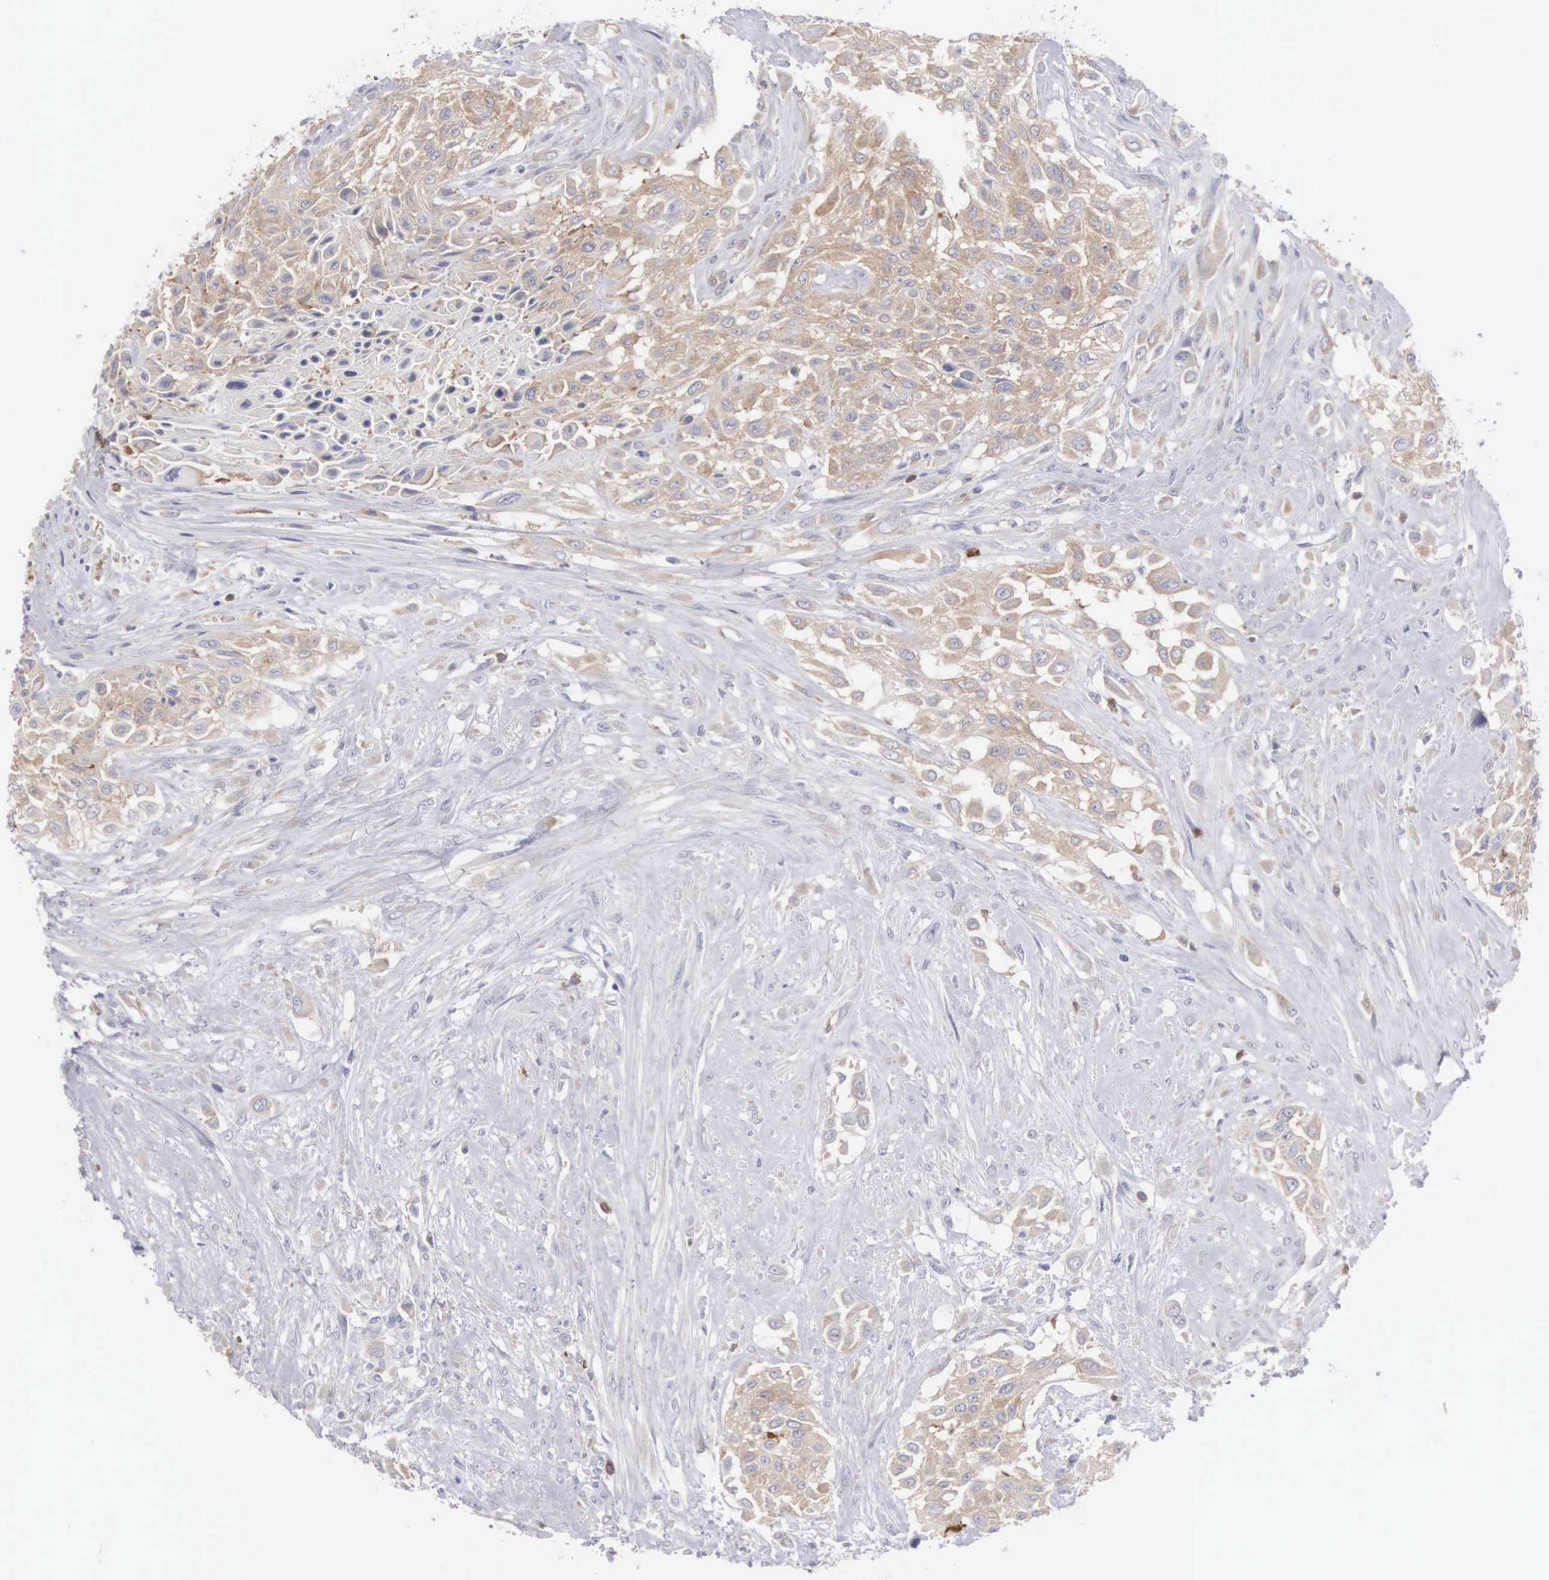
{"staining": {"intensity": "moderate", "quantity": ">75%", "location": "cytoplasmic/membranous"}, "tissue": "urothelial cancer", "cell_type": "Tumor cells", "image_type": "cancer", "snomed": [{"axis": "morphology", "description": "Urothelial carcinoma, High grade"}, {"axis": "topography", "description": "Urinary bladder"}], "caption": "IHC (DAB) staining of urothelial cancer demonstrates moderate cytoplasmic/membranous protein positivity in approximately >75% of tumor cells. (DAB IHC, brown staining for protein, blue staining for nuclei).", "gene": "SH3BP1", "patient": {"sex": "male", "age": 57}}